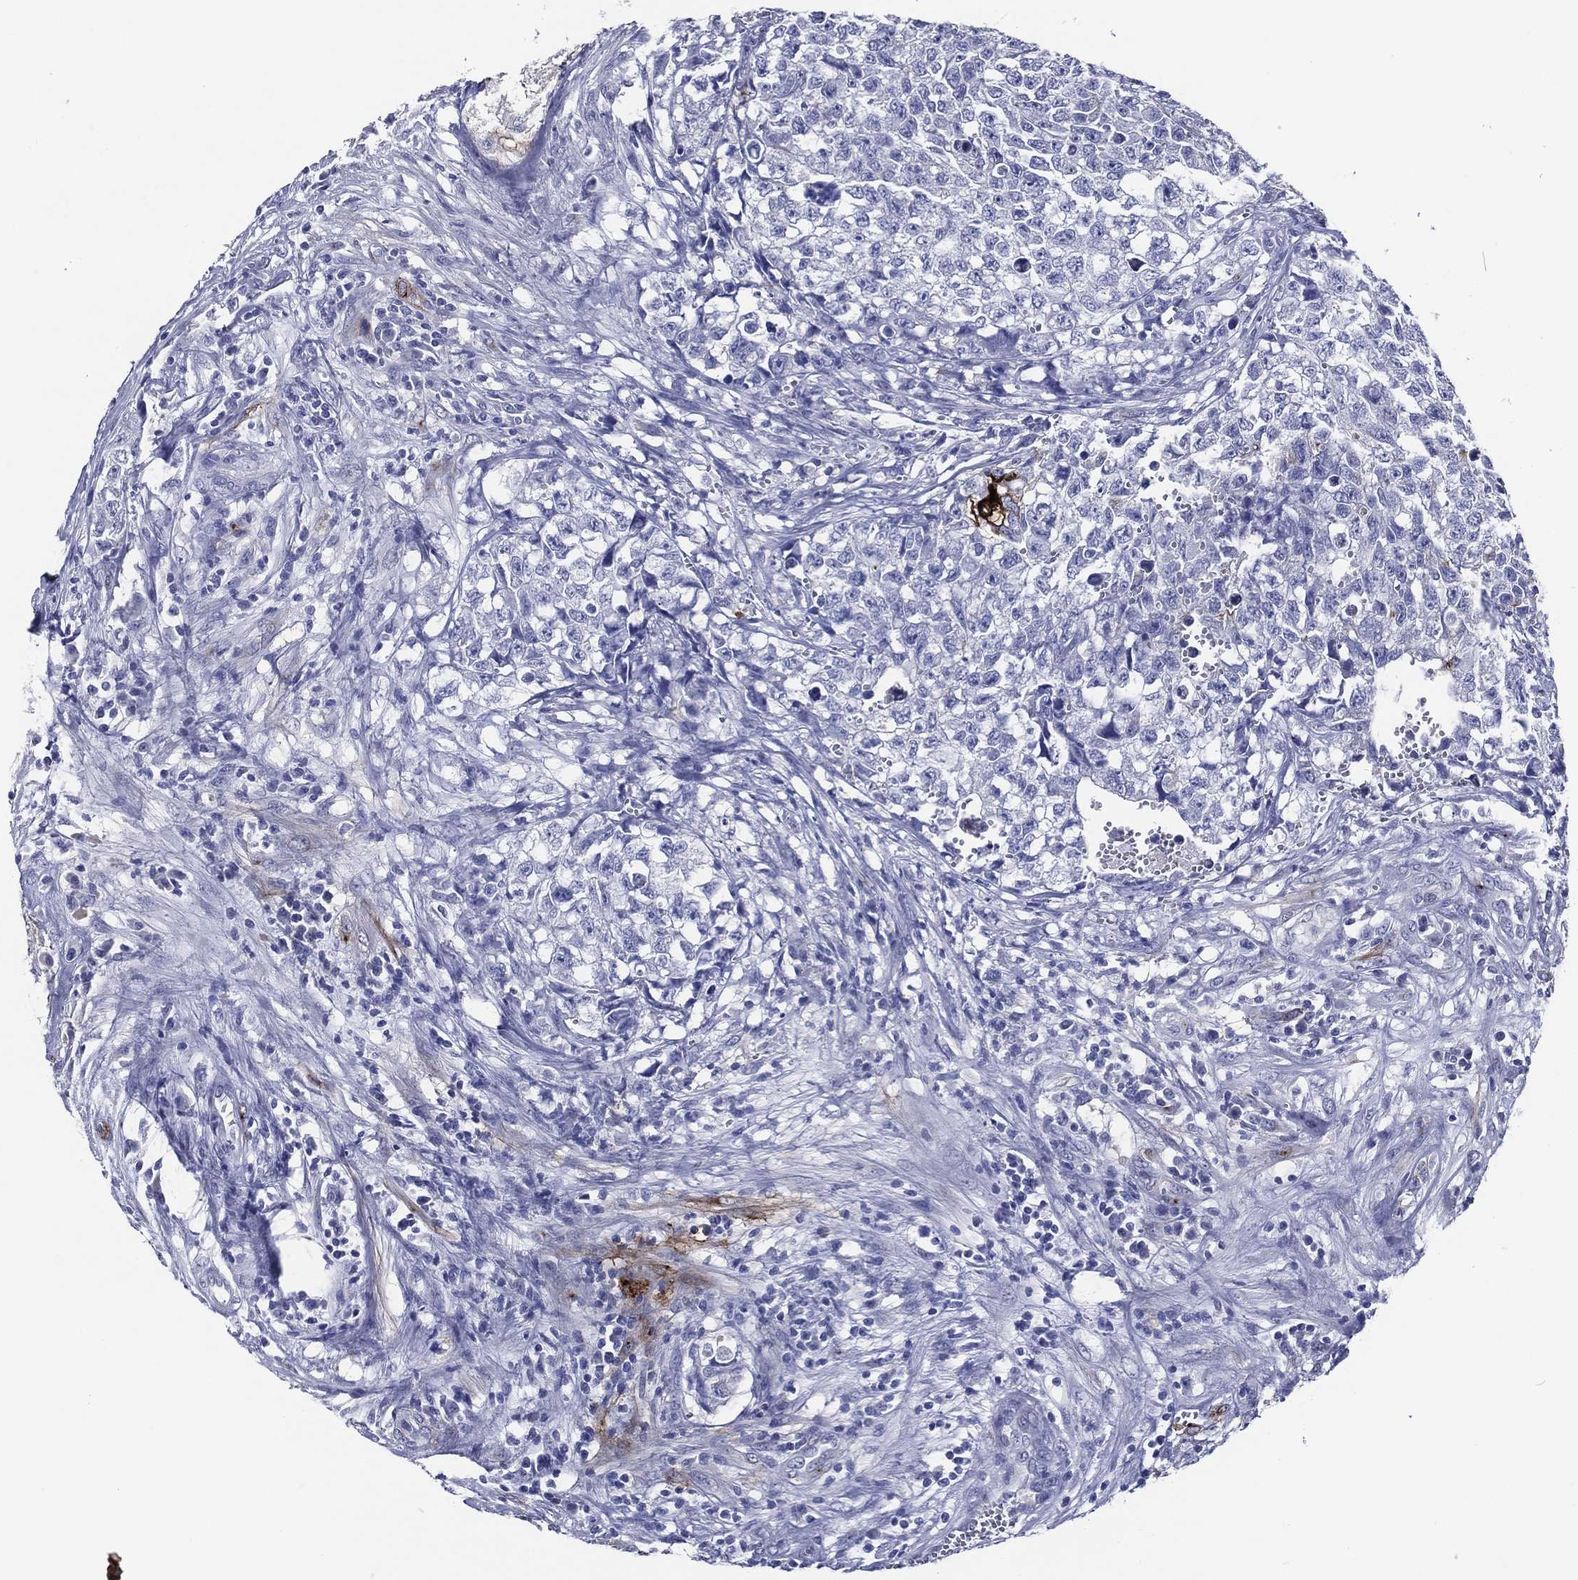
{"staining": {"intensity": "negative", "quantity": "none", "location": "none"}, "tissue": "testis cancer", "cell_type": "Tumor cells", "image_type": "cancer", "snomed": [{"axis": "morphology", "description": "Seminoma, NOS"}, {"axis": "morphology", "description": "Carcinoma, Embryonal, NOS"}, {"axis": "topography", "description": "Testis"}], "caption": "This histopathology image is of testis cancer stained with IHC to label a protein in brown with the nuclei are counter-stained blue. There is no positivity in tumor cells.", "gene": "ACE2", "patient": {"sex": "male", "age": 22}}